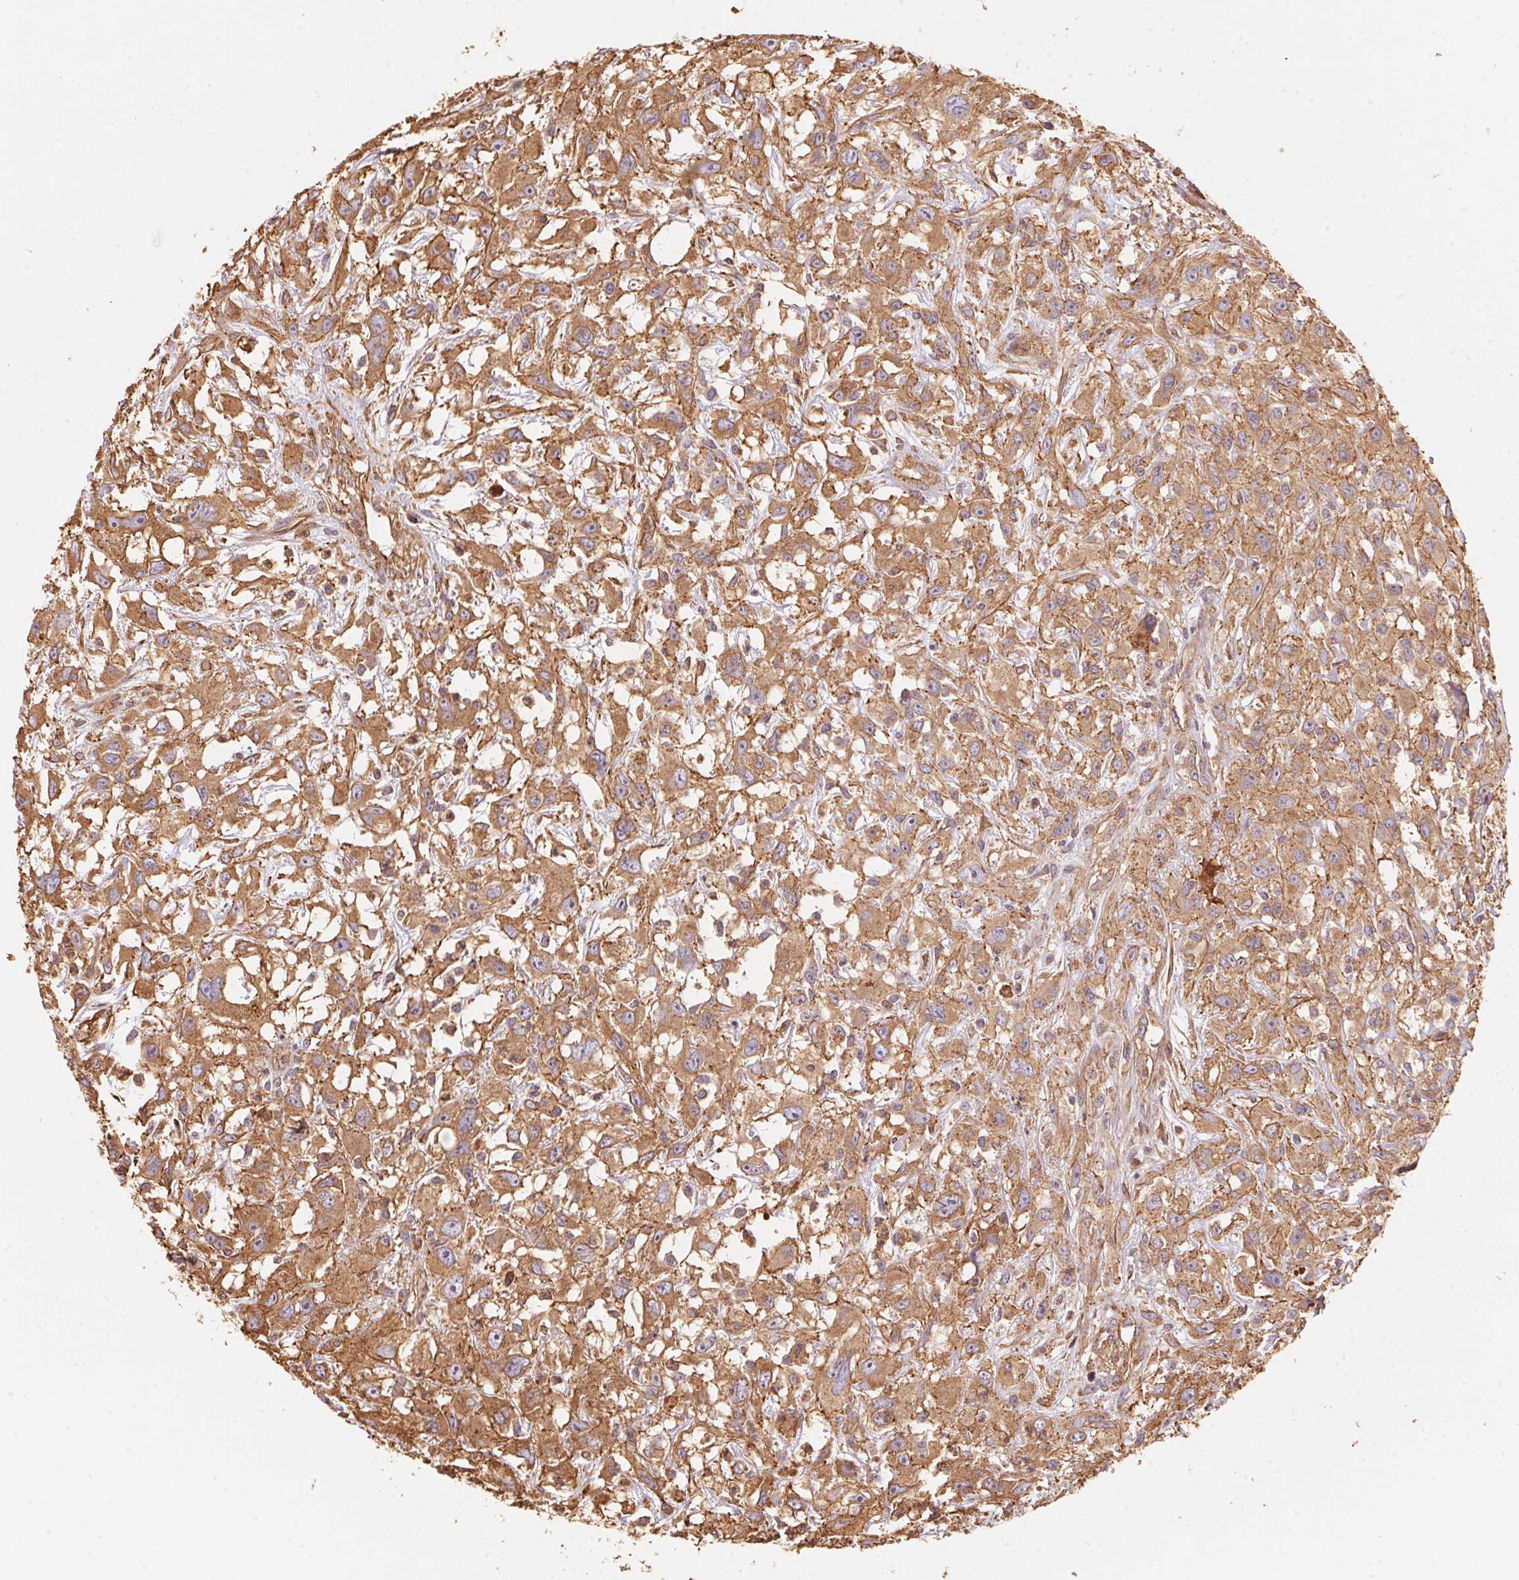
{"staining": {"intensity": "moderate", "quantity": ">75%", "location": "cytoplasmic/membranous"}, "tissue": "head and neck cancer", "cell_type": "Tumor cells", "image_type": "cancer", "snomed": [{"axis": "morphology", "description": "Squamous cell carcinoma, NOS"}, {"axis": "morphology", "description": "Squamous cell carcinoma, metastatic, NOS"}, {"axis": "topography", "description": "Oral tissue"}, {"axis": "topography", "description": "Head-Neck"}], "caption": "The image shows a brown stain indicating the presence of a protein in the cytoplasmic/membranous of tumor cells in head and neck cancer.", "gene": "FRAS1", "patient": {"sex": "female", "age": 85}}